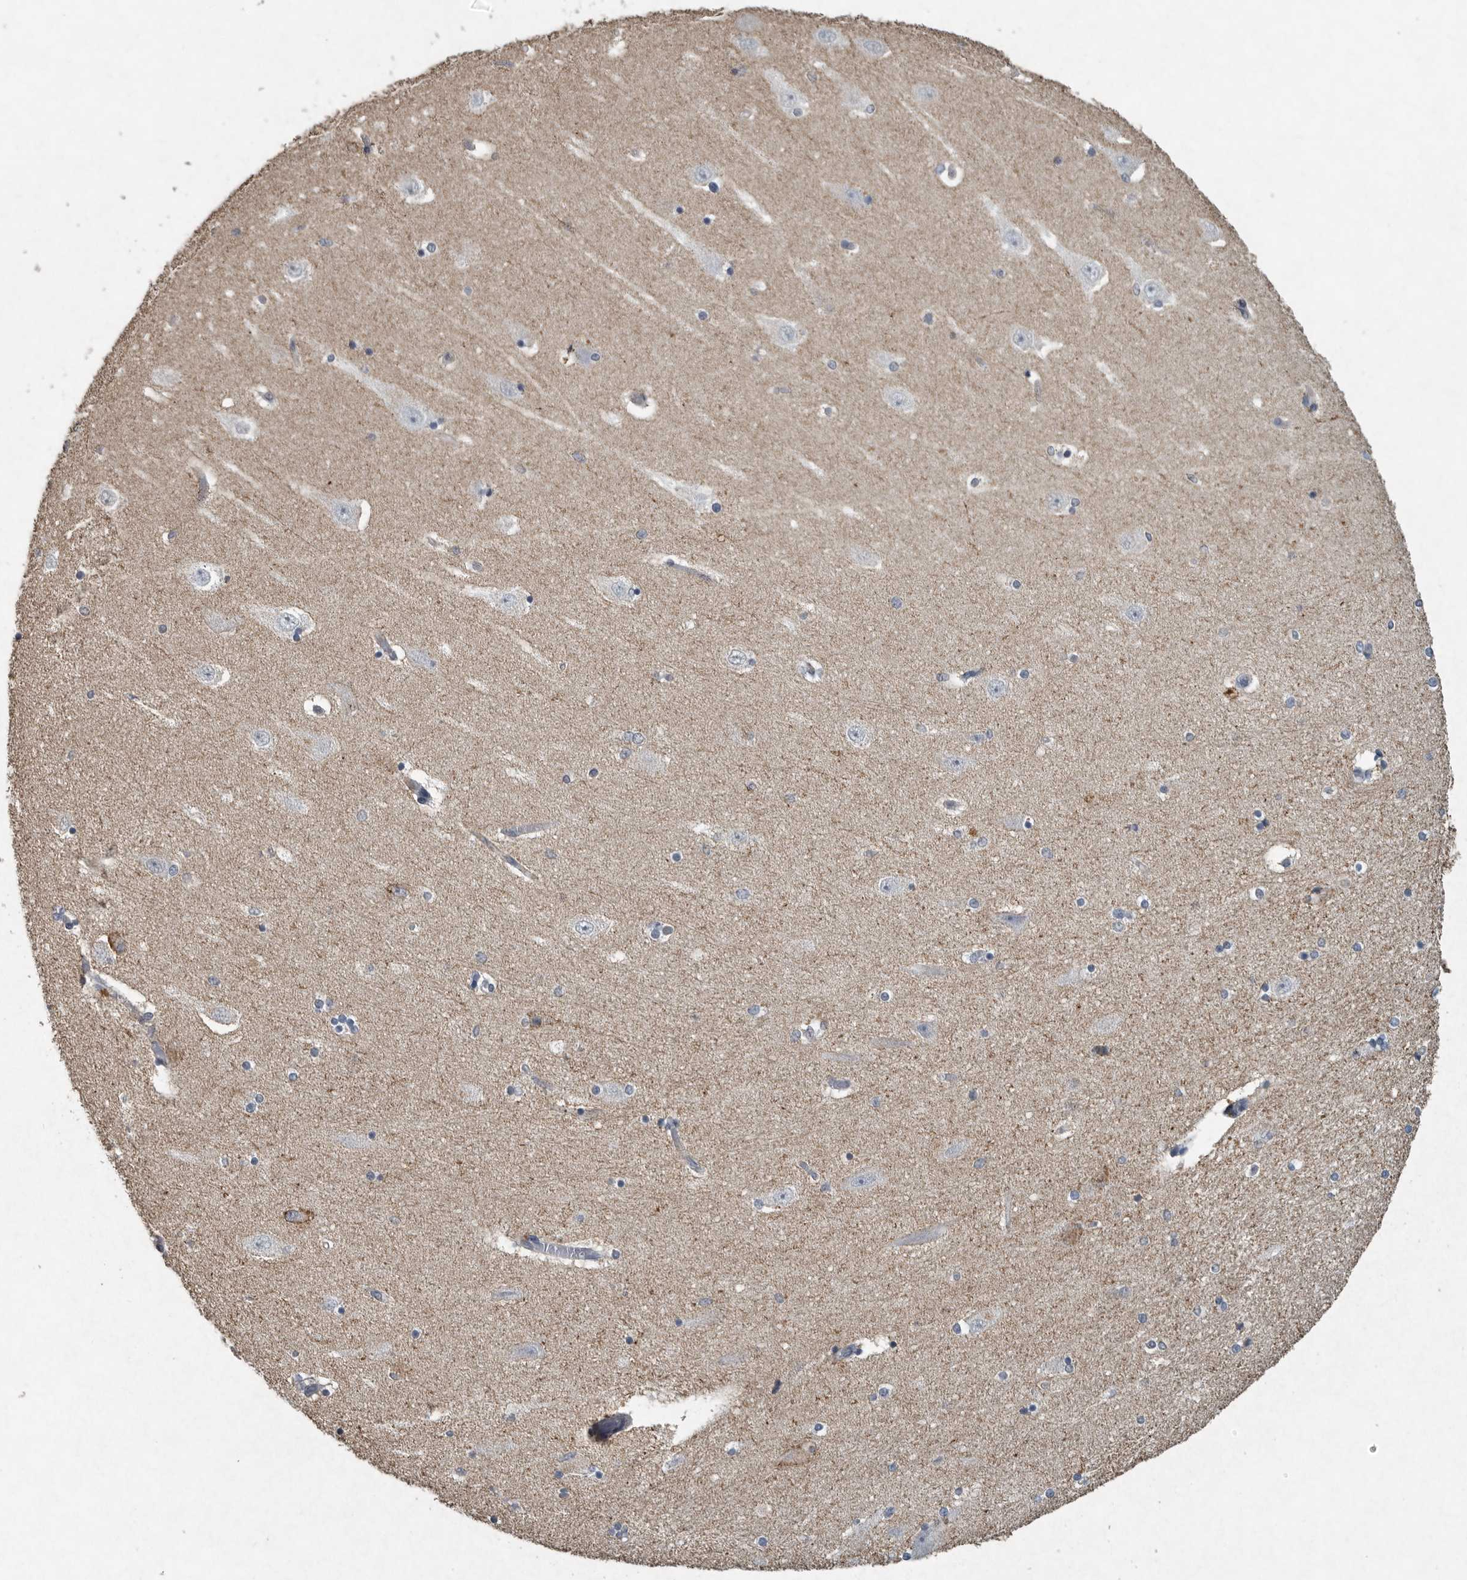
{"staining": {"intensity": "moderate", "quantity": "<25%", "location": "cytoplasmic/membranous"}, "tissue": "hippocampus", "cell_type": "Glial cells", "image_type": "normal", "snomed": [{"axis": "morphology", "description": "Normal tissue, NOS"}, {"axis": "topography", "description": "Hippocampus"}], "caption": "Unremarkable hippocampus was stained to show a protein in brown. There is low levels of moderate cytoplasmic/membranous staining in approximately <25% of glial cells. (DAB = brown stain, brightfield microscopy at high magnification).", "gene": "IL20", "patient": {"sex": "female", "age": 54}}